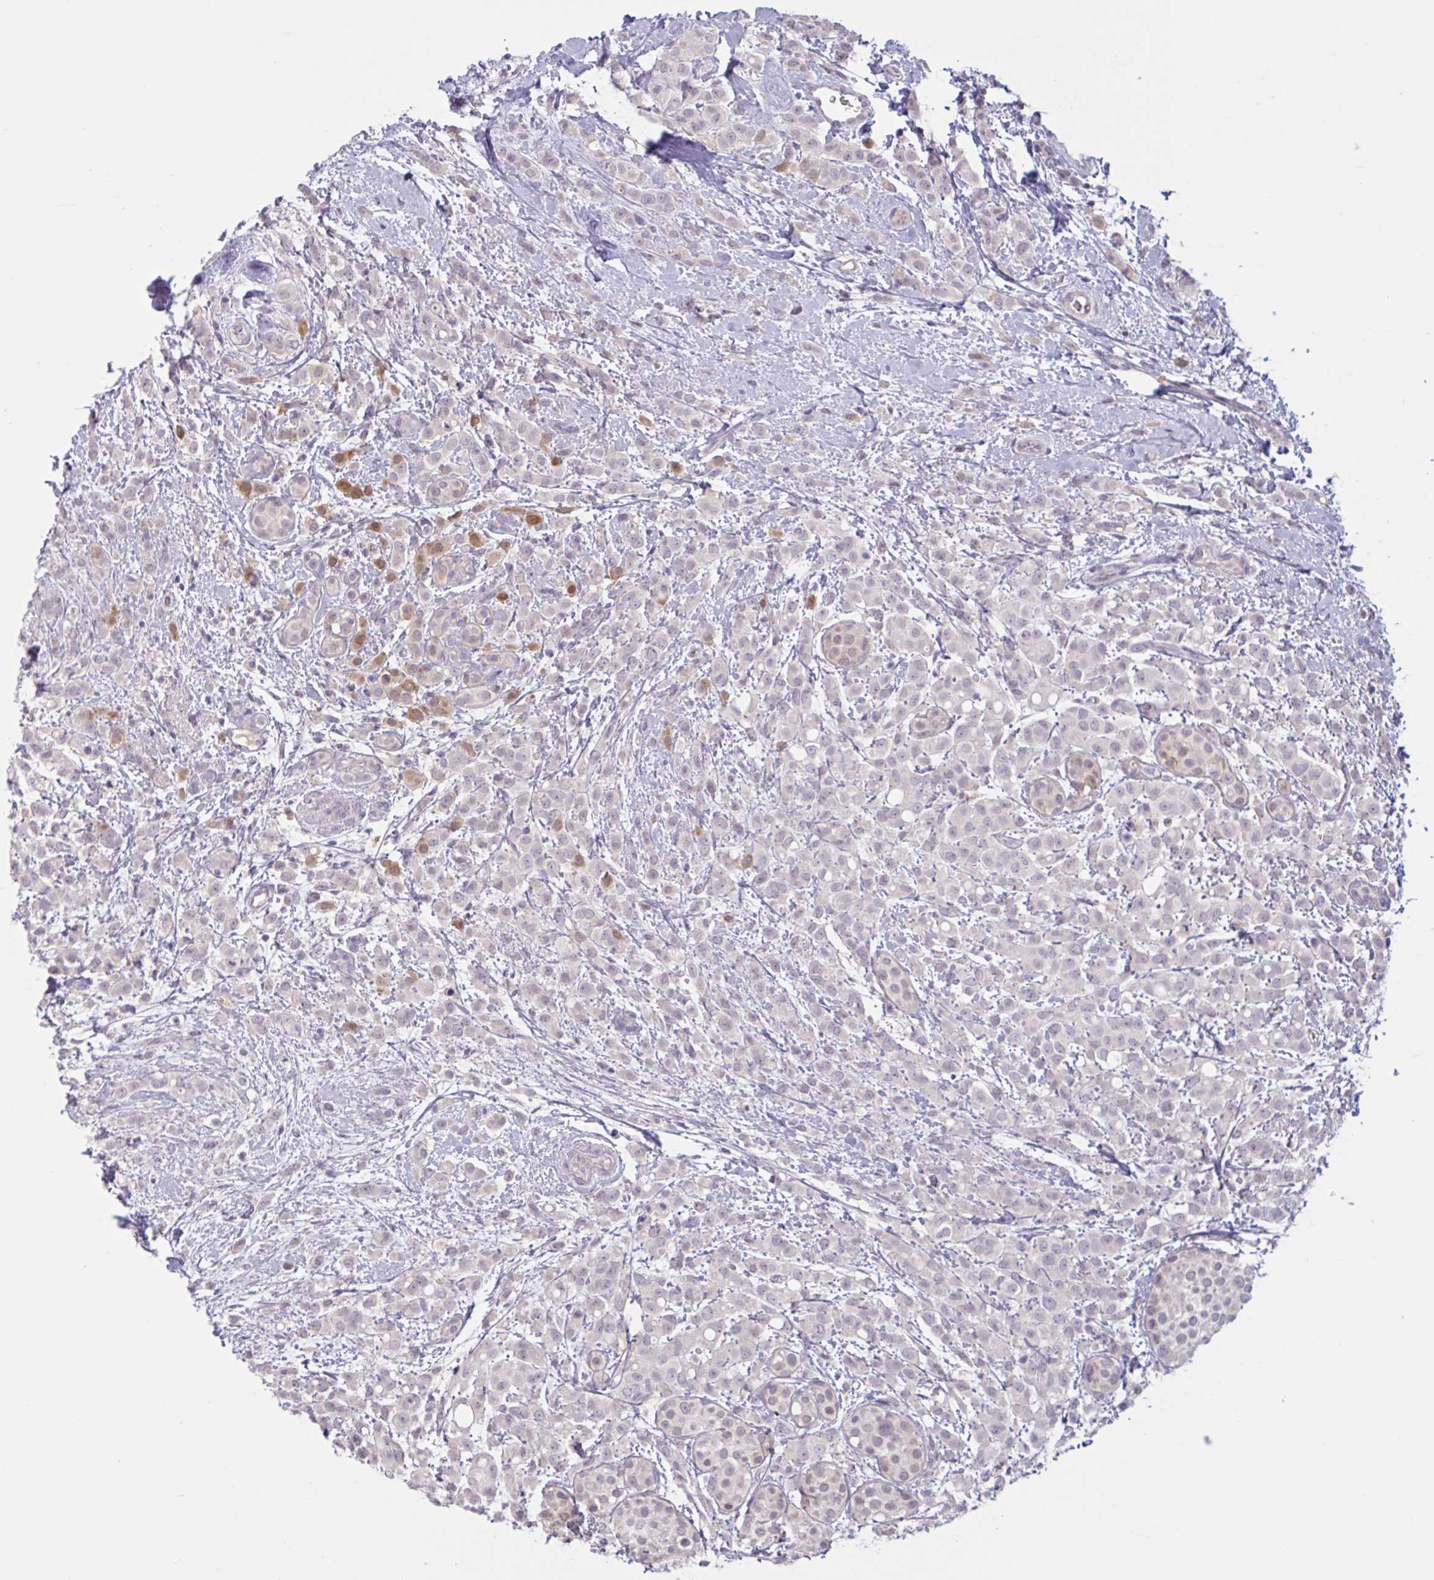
{"staining": {"intensity": "negative", "quantity": "none", "location": "none"}, "tissue": "breast cancer", "cell_type": "Tumor cells", "image_type": "cancer", "snomed": [{"axis": "morphology", "description": "Lobular carcinoma"}, {"axis": "topography", "description": "Breast"}], "caption": "This is an immunohistochemistry (IHC) histopathology image of breast cancer (lobular carcinoma). There is no positivity in tumor cells.", "gene": "RFPL4B", "patient": {"sex": "female", "age": 68}}